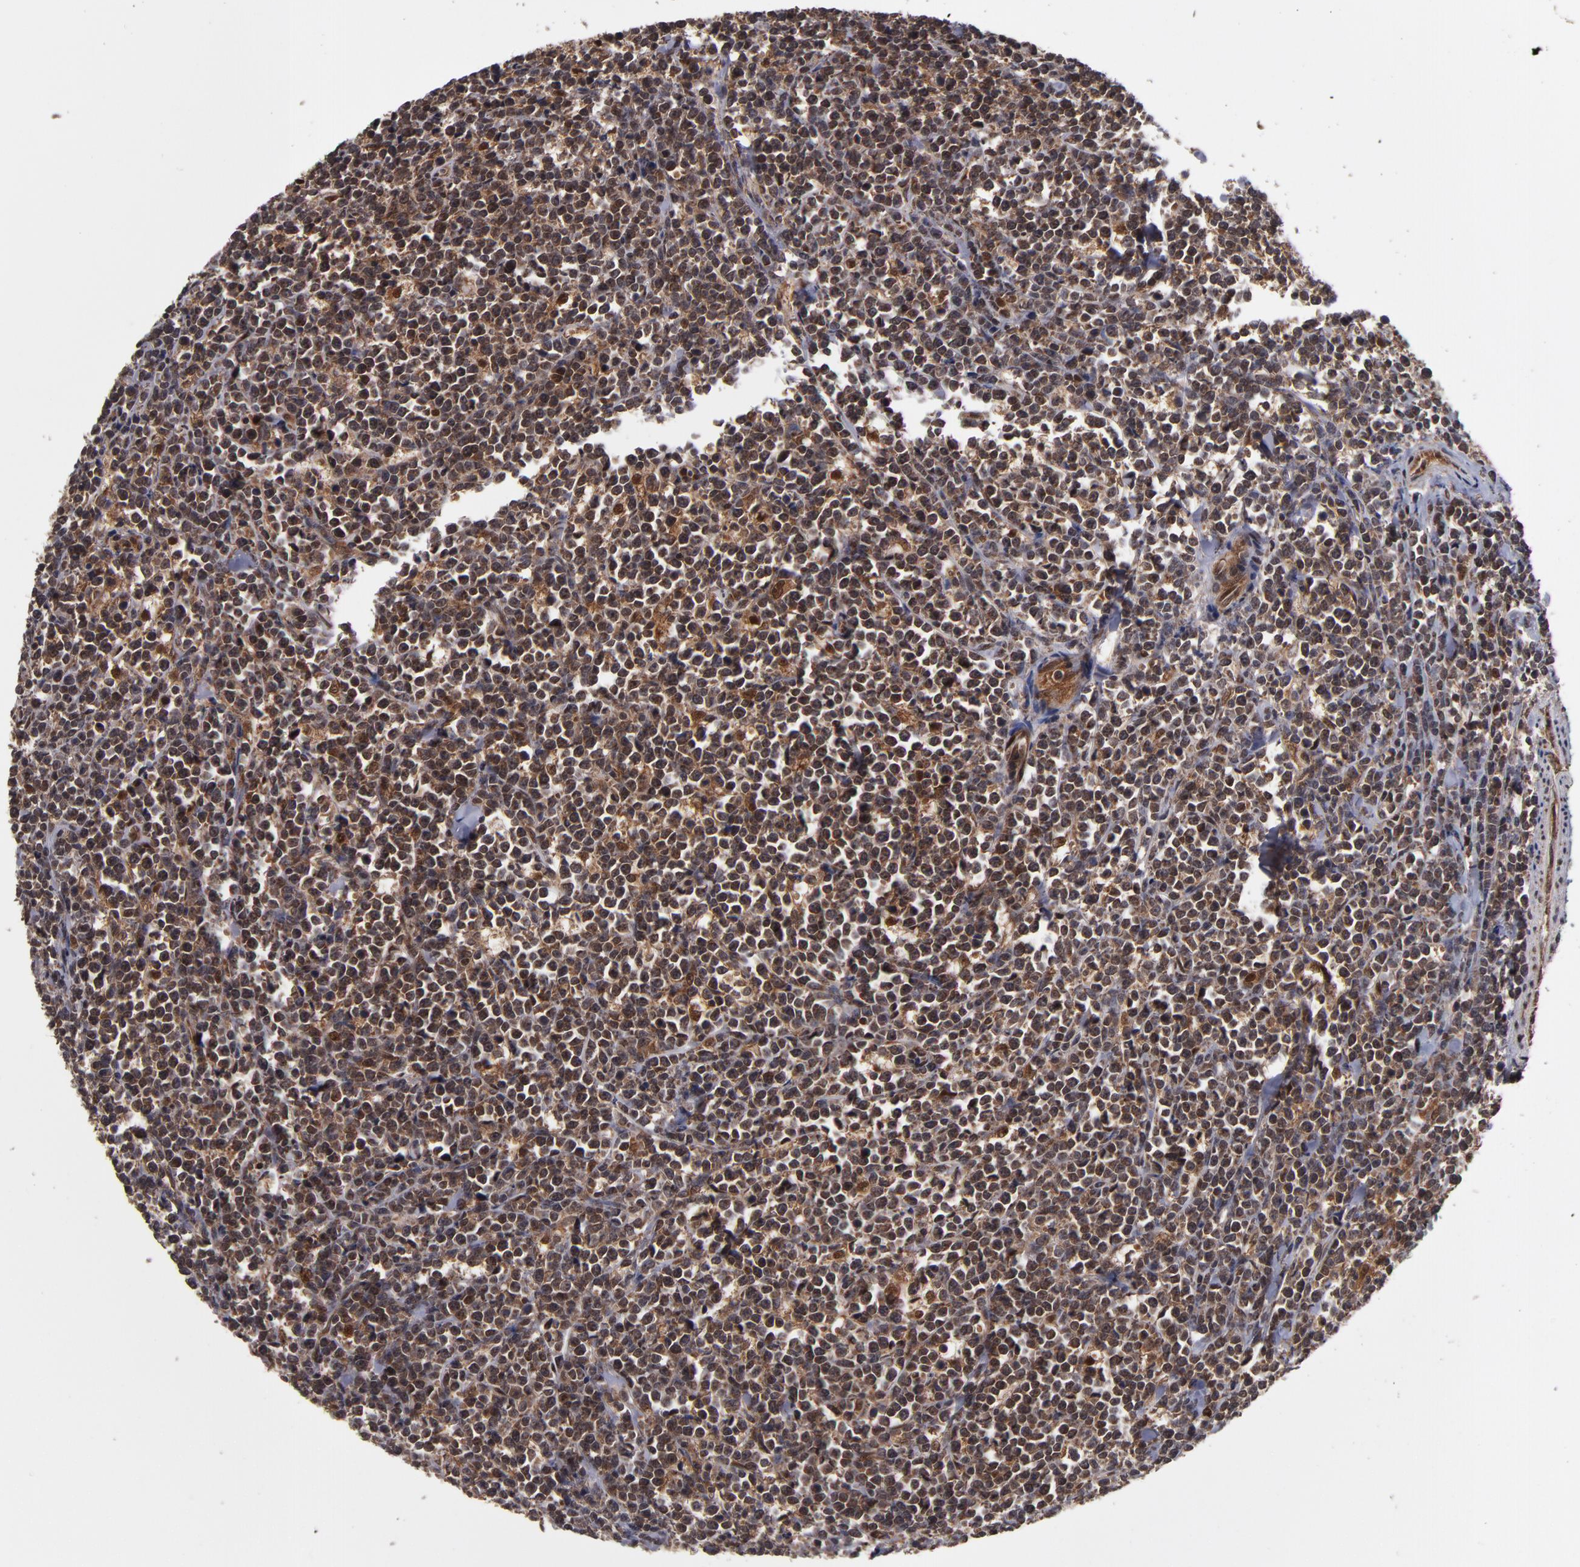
{"staining": {"intensity": "moderate", "quantity": ">75%", "location": "cytoplasmic/membranous"}, "tissue": "lymphoma", "cell_type": "Tumor cells", "image_type": "cancer", "snomed": [{"axis": "morphology", "description": "Malignant lymphoma, non-Hodgkin's type, High grade"}, {"axis": "topography", "description": "Small intestine"}, {"axis": "topography", "description": "Colon"}], "caption": "Lymphoma stained with DAB immunohistochemistry displays medium levels of moderate cytoplasmic/membranous staining in approximately >75% of tumor cells.", "gene": "CUL5", "patient": {"sex": "male", "age": 8}}